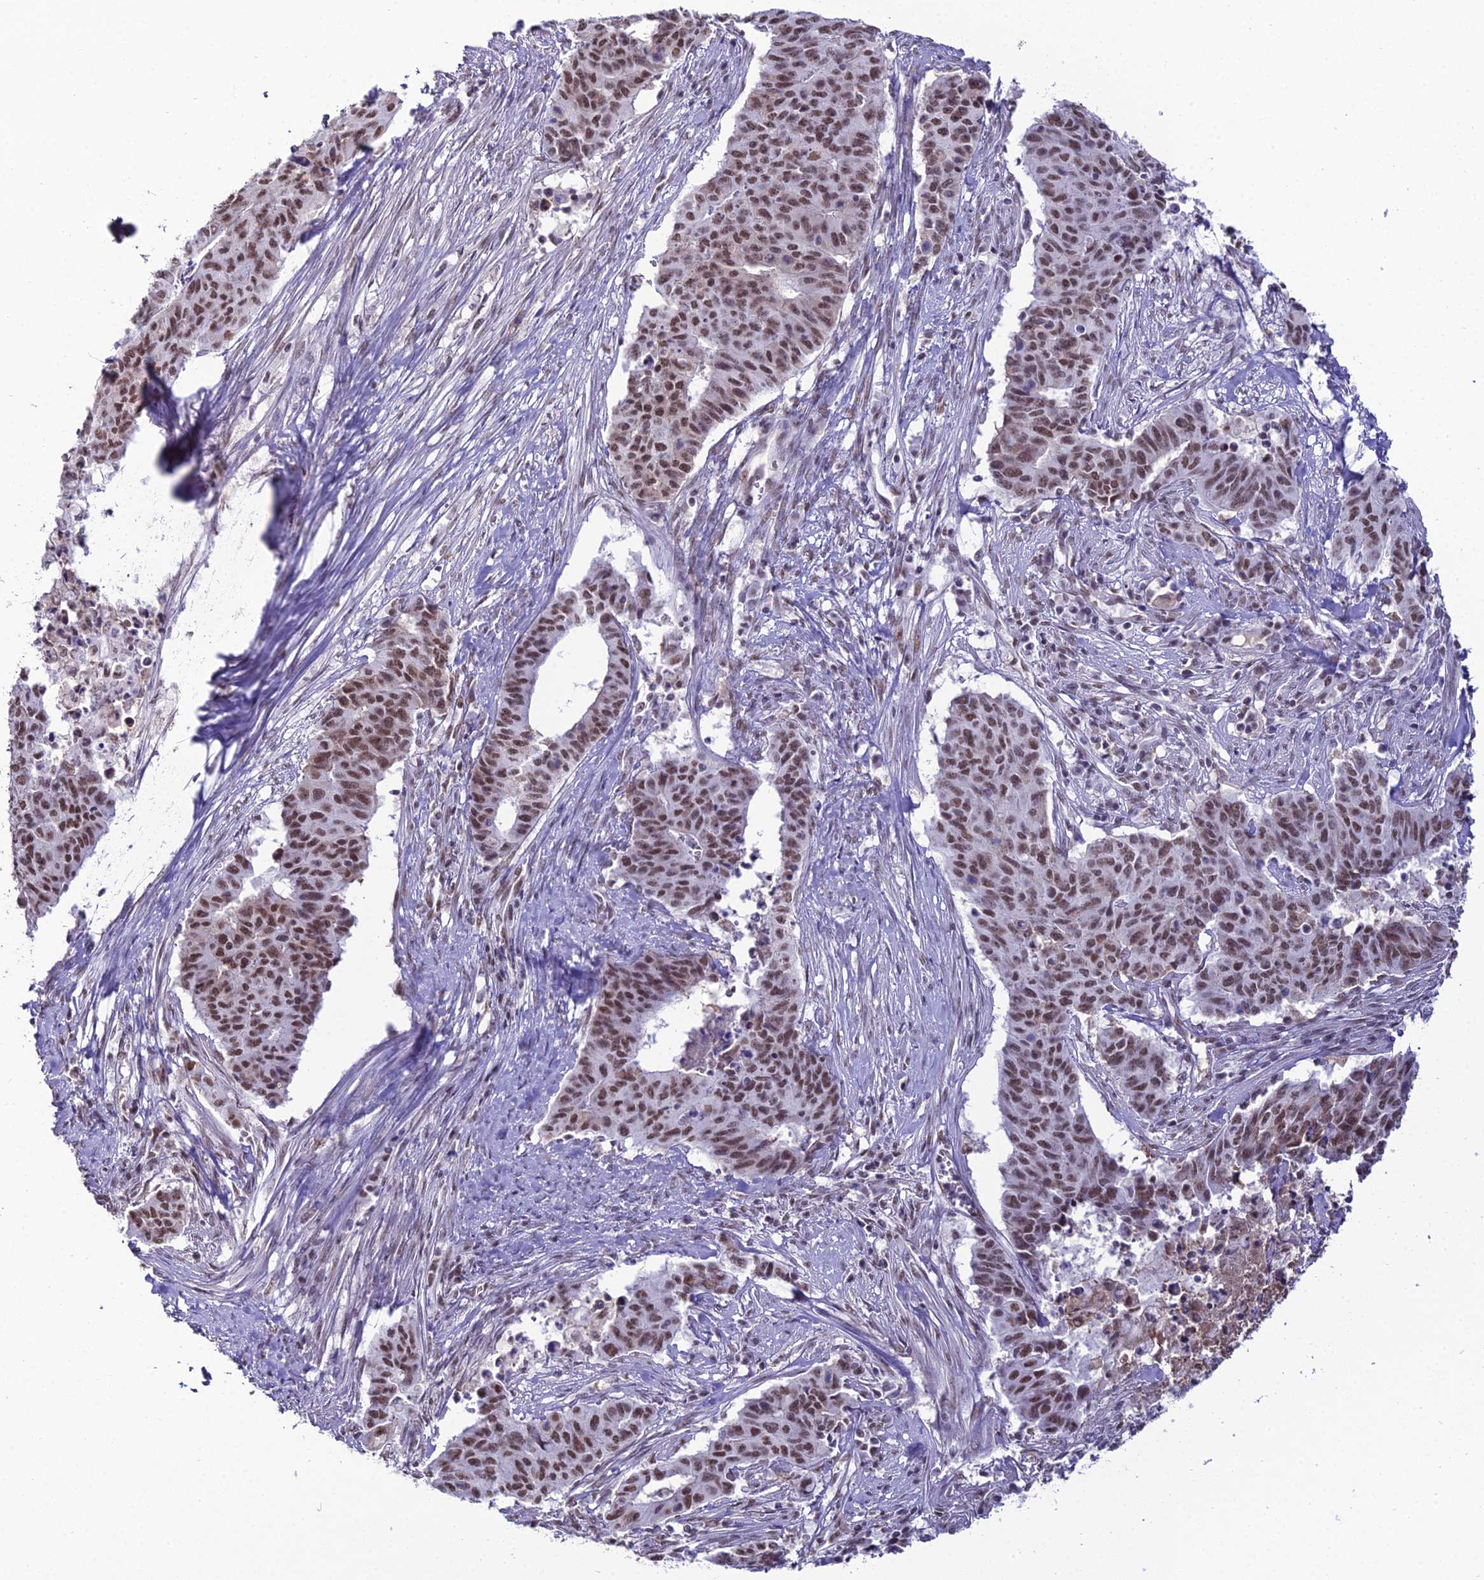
{"staining": {"intensity": "moderate", "quantity": ">75%", "location": "nuclear"}, "tissue": "endometrial cancer", "cell_type": "Tumor cells", "image_type": "cancer", "snomed": [{"axis": "morphology", "description": "Adenocarcinoma, NOS"}, {"axis": "topography", "description": "Endometrium"}], "caption": "A brown stain labels moderate nuclear expression of a protein in human endometrial cancer (adenocarcinoma) tumor cells.", "gene": "RBM12", "patient": {"sex": "female", "age": 59}}